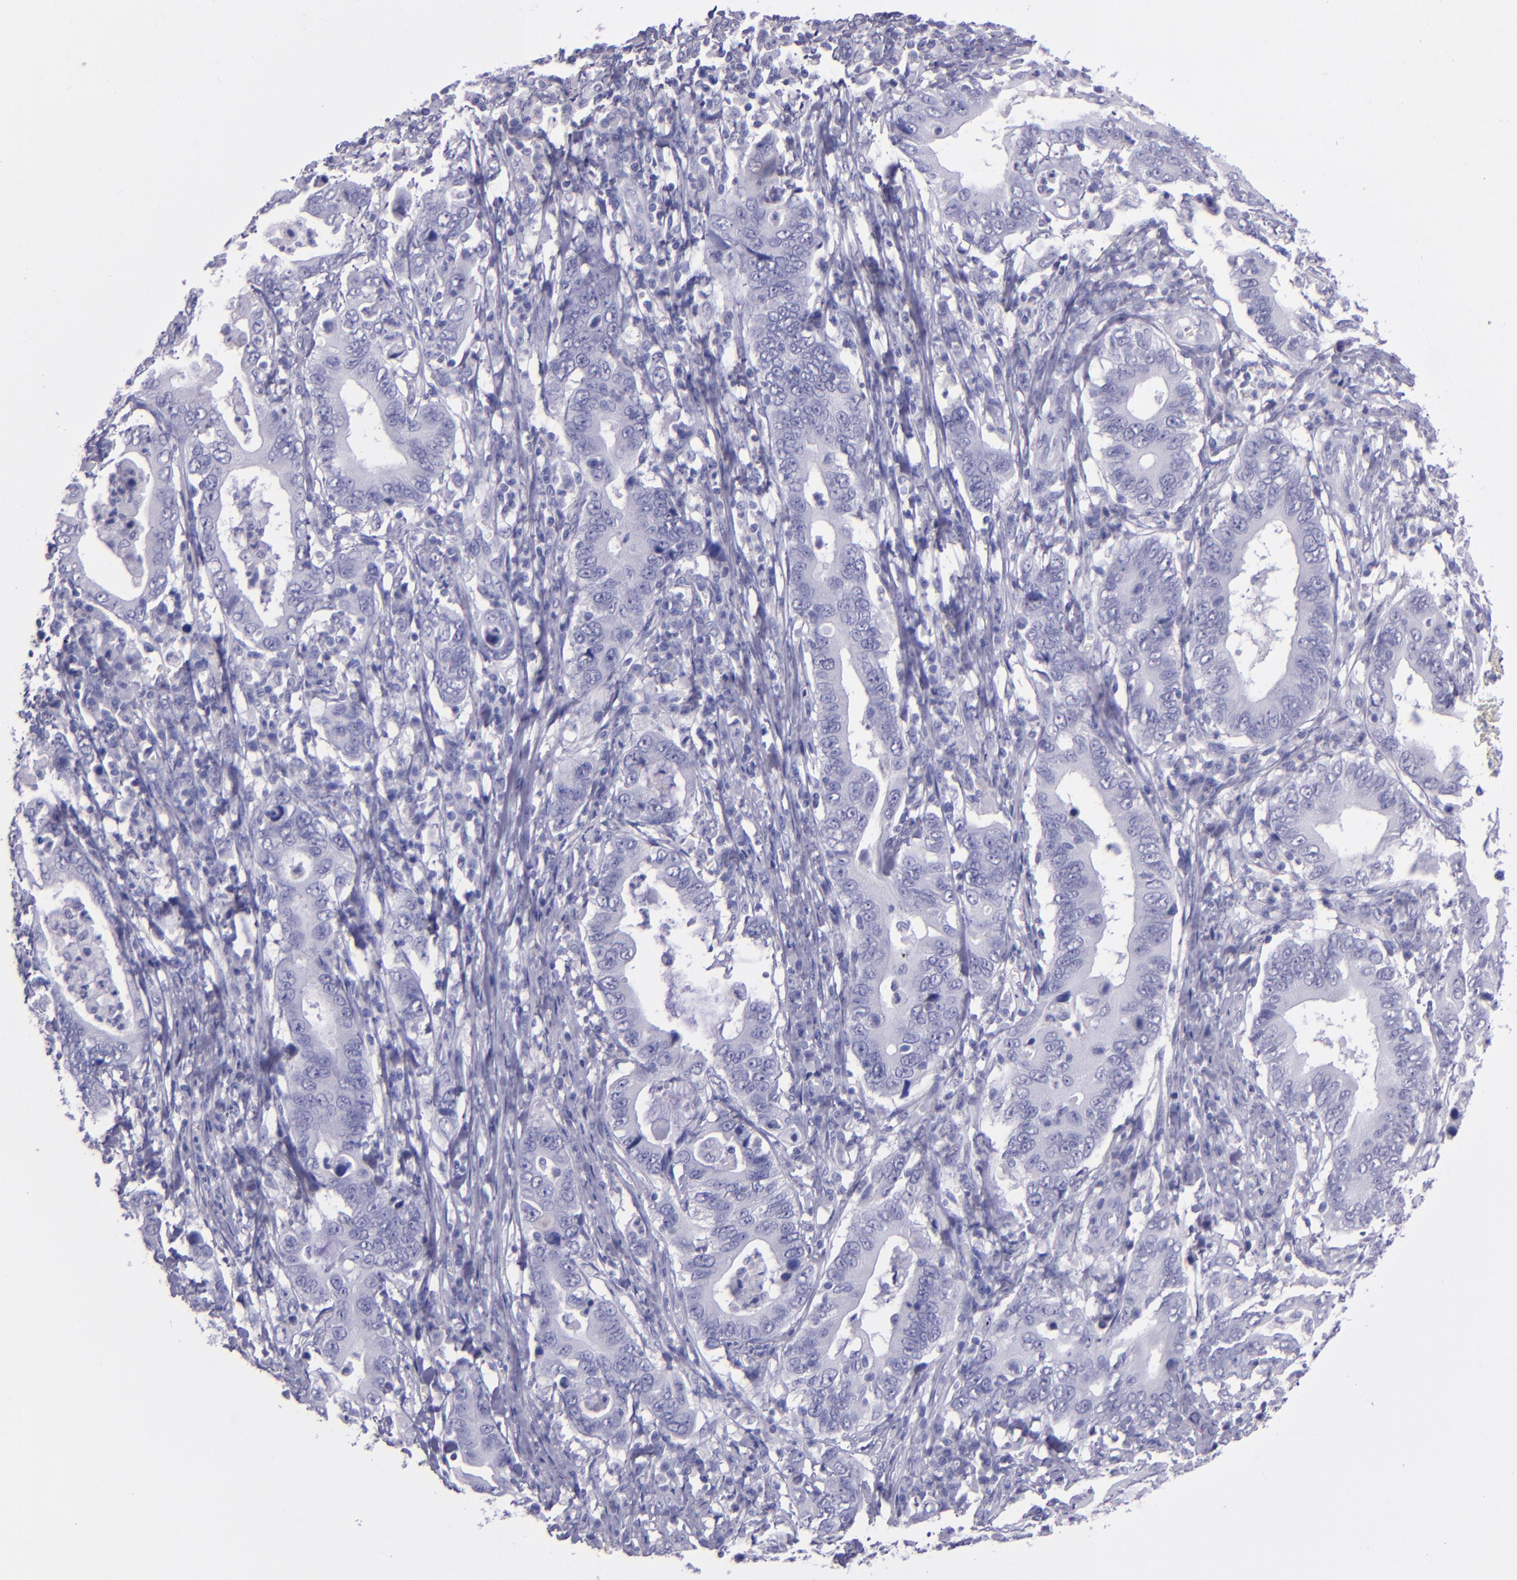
{"staining": {"intensity": "negative", "quantity": "none", "location": "none"}, "tissue": "stomach cancer", "cell_type": "Tumor cells", "image_type": "cancer", "snomed": [{"axis": "morphology", "description": "Adenocarcinoma, NOS"}, {"axis": "topography", "description": "Stomach, upper"}], "caption": "Immunohistochemistry of human adenocarcinoma (stomach) displays no positivity in tumor cells.", "gene": "TNNT3", "patient": {"sex": "male", "age": 63}}